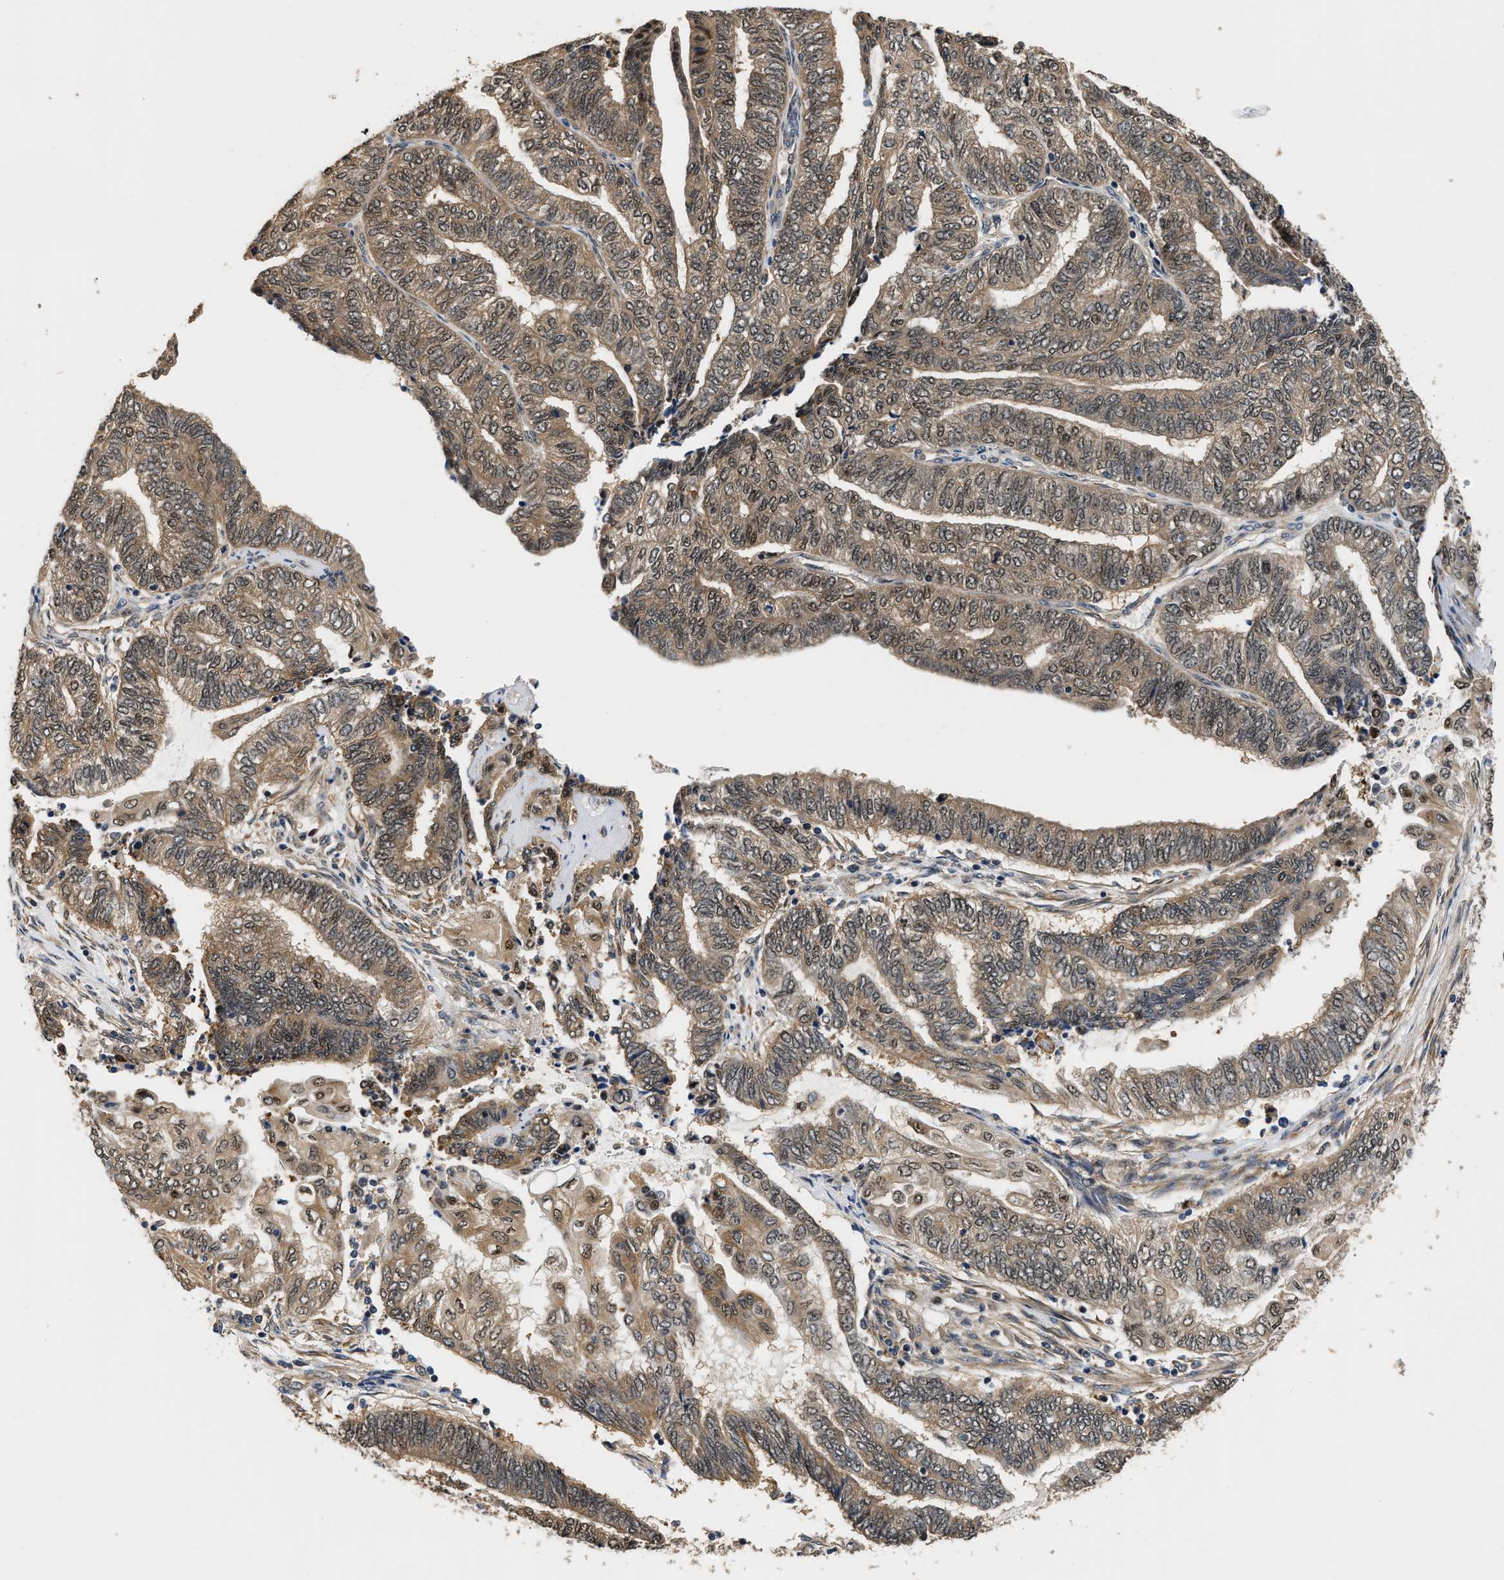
{"staining": {"intensity": "moderate", "quantity": ">75%", "location": "cytoplasmic/membranous,nuclear"}, "tissue": "endometrial cancer", "cell_type": "Tumor cells", "image_type": "cancer", "snomed": [{"axis": "morphology", "description": "Adenocarcinoma, NOS"}, {"axis": "topography", "description": "Uterus"}, {"axis": "topography", "description": "Endometrium"}], "caption": "Adenocarcinoma (endometrial) tissue reveals moderate cytoplasmic/membranous and nuclear staining in approximately >75% of tumor cells", "gene": "LARP6", "patient": {"sex": "female", "age": 70}}